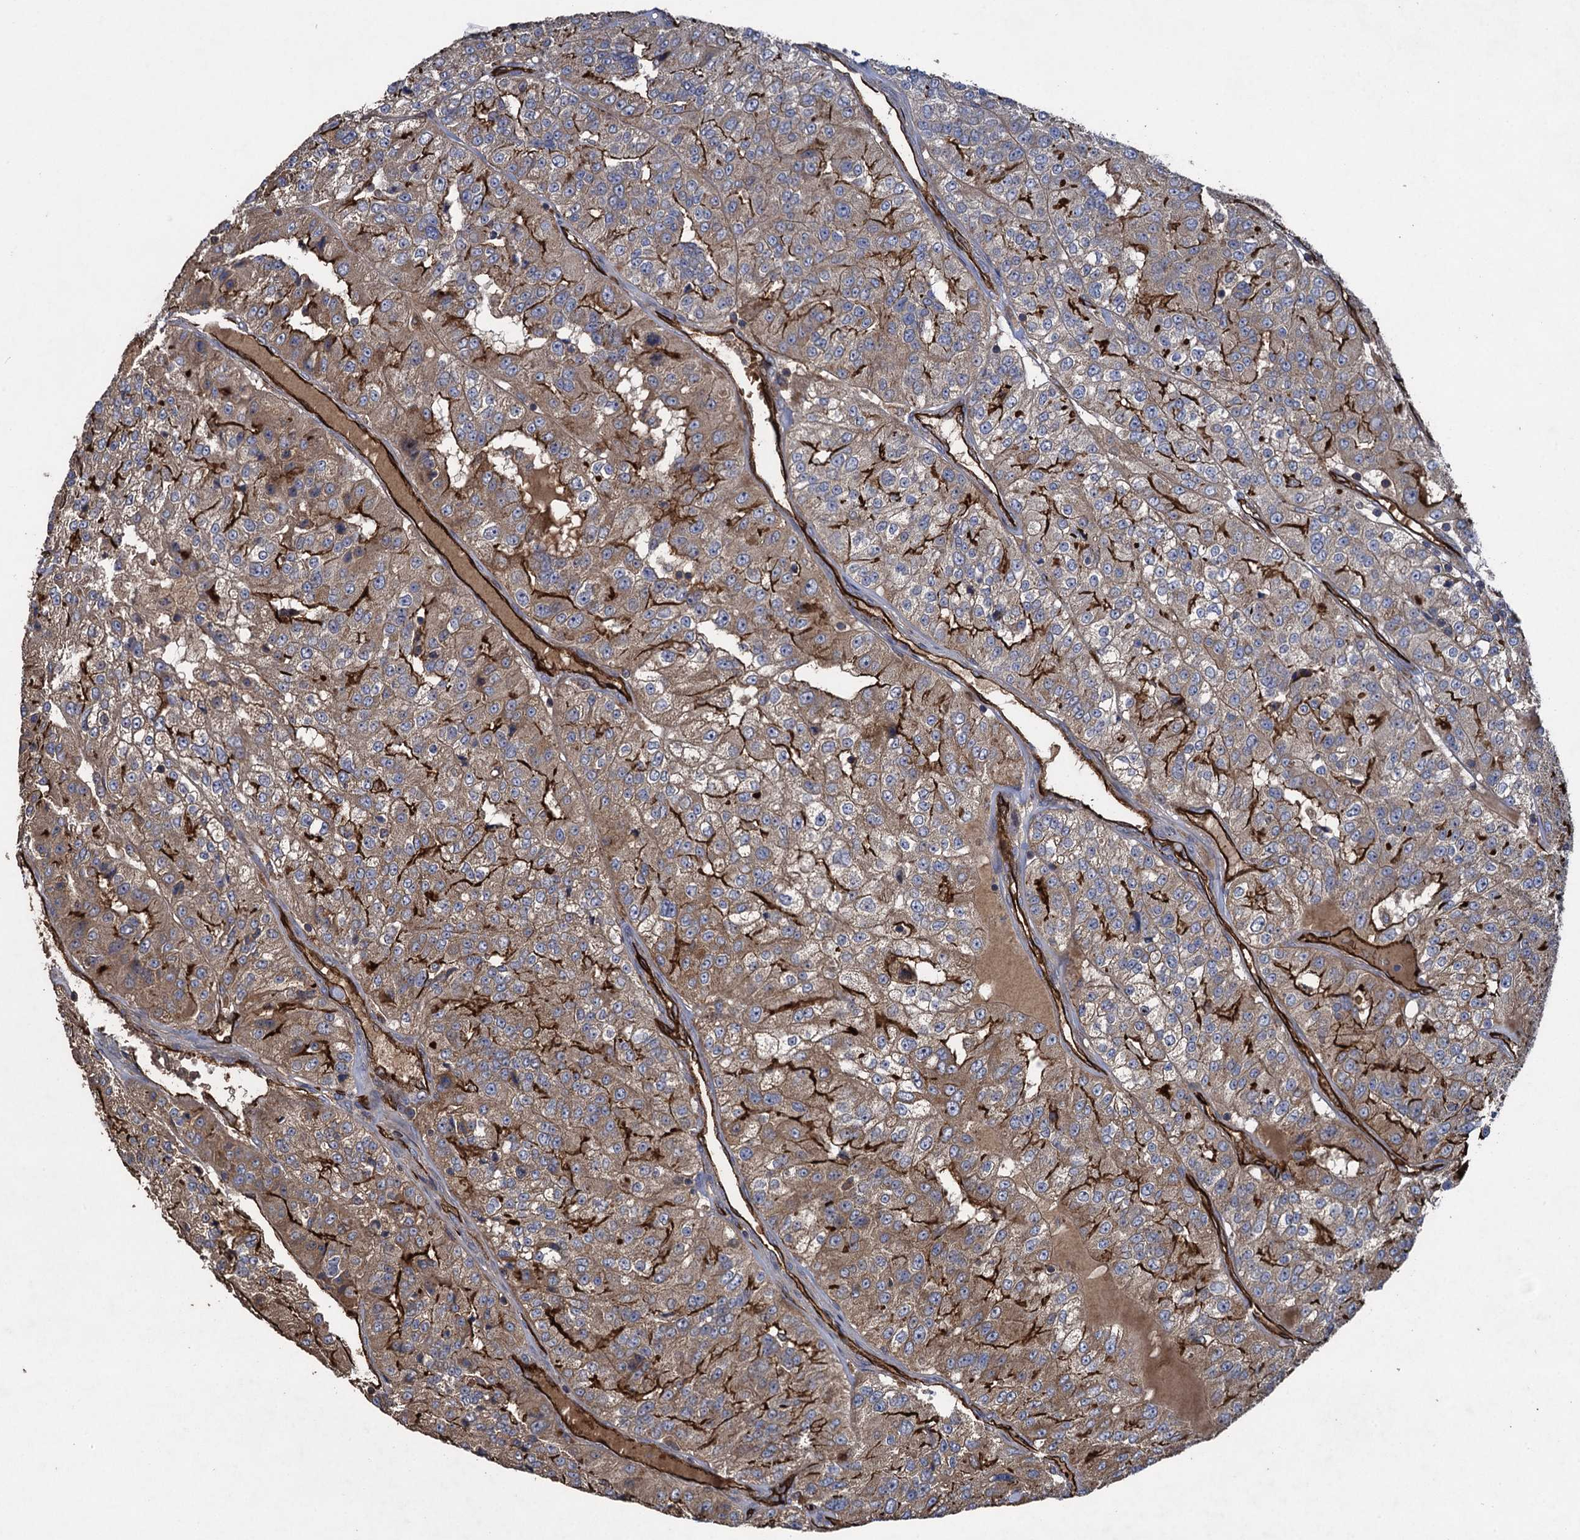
{"staining": {"intensity": "strong", "quantity": "25%-75%", "location": "cytoplasmic/membranous"}, "tissue": "renal cancer", "cell_type": "Tumor cells", "image_type": "cancer", "snomed": [{"axis": "morphology", "description": "Adenocarcinoma, NOS"}, {"axis": "topography", "description": "Kidney"}], "caption": "Renal adenocarcinoma stained for a protein shows strong cytoplasmic/membranous positivity in tumor cells.", "gene": "TXNDC11", "patient": {"sex": "female", "age": 63}}